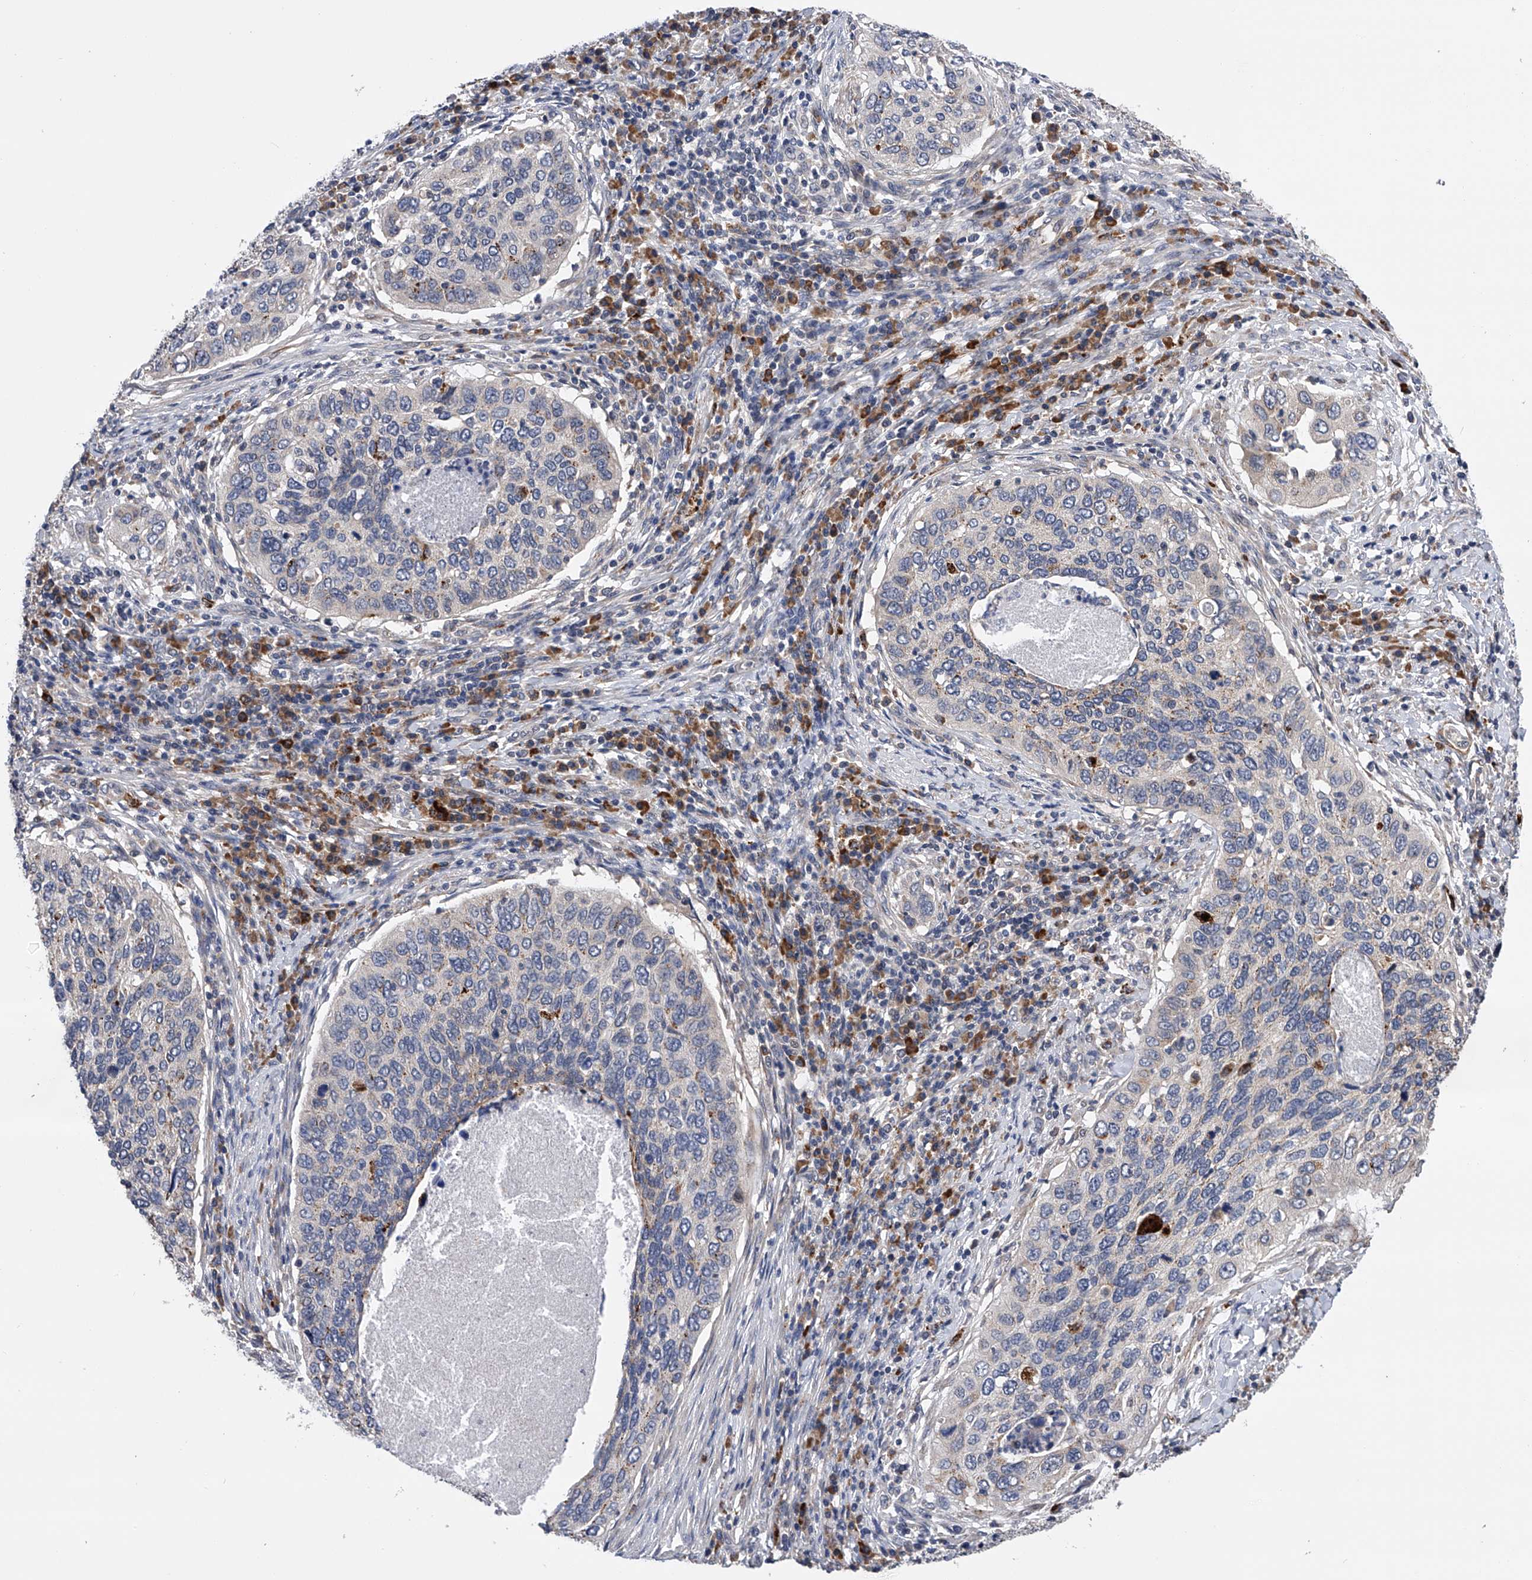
{"staining": {"intensity": "negative", "quantity": "none", "location": "none"}, "tissue": "cervical cancer", "cell_type": "Tumor cells", "image_type": "cancer", "snomed": [{"axis": "morphology", "description": "Squamous cell carcinoma, NOS"}, {"axis": "topography", "description": "Cervix"}], "caption": "Human cervical cancer (squamous cell carcinoma) stained for a protein using immunohistochemistry shows no staining in tumor cells.", "gene": "SPOCK1", "patient": {"sex": "female", "age": 38}}